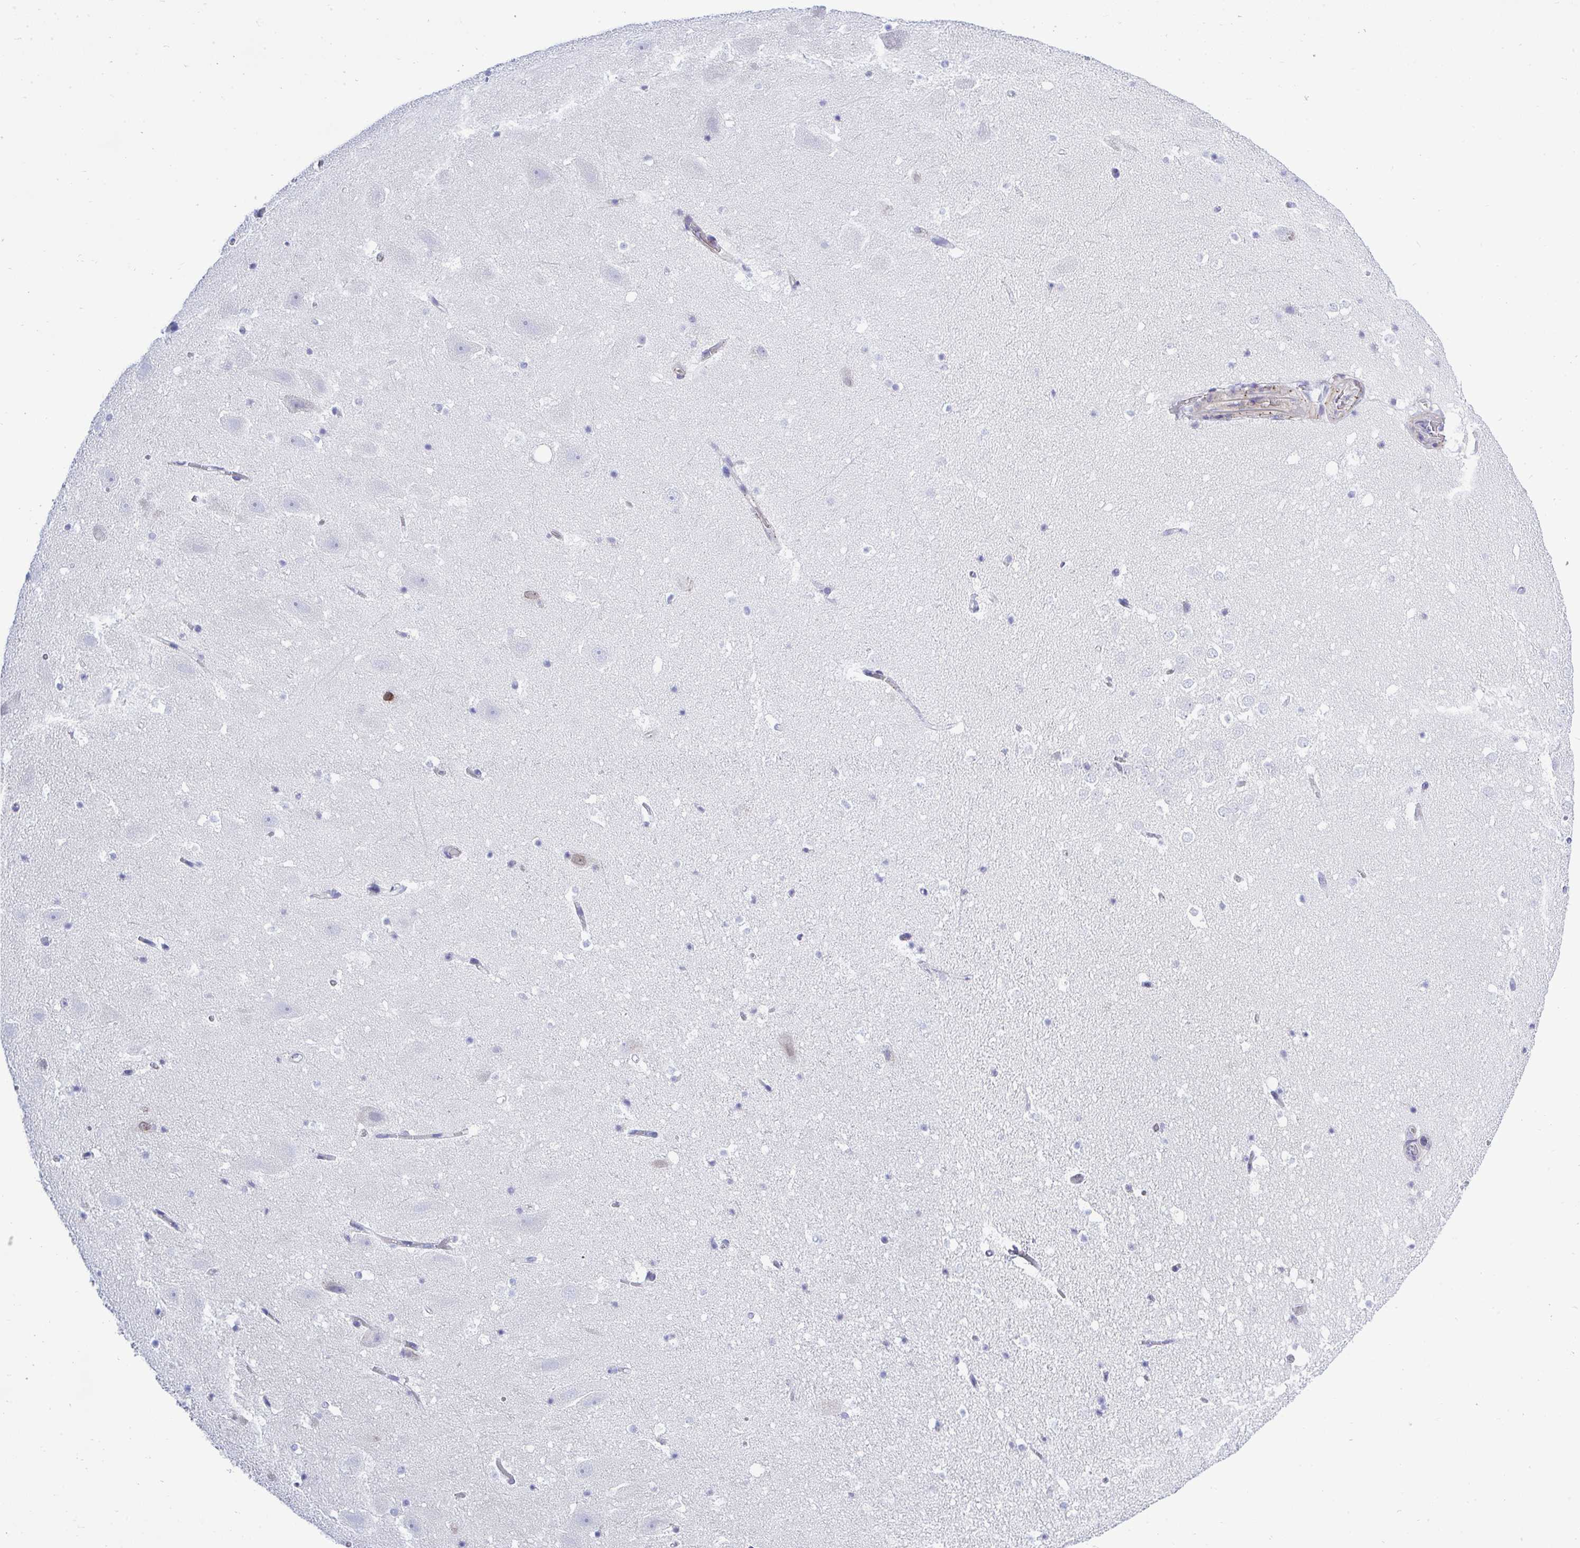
{"staining": {"intensity": "negative", "quantity": "none", "location": "none"}, "tissue": "hippocampus", "cell_type": "Glial cells", "image_type": "normal", "snomed": [{"axis": "morphology", "description": "Normal tissue, NOS"}, {"axis": "topography", "description": "Hippocampus"}], "caption": "IHC photomicrograph of normal hippocampus: hippocampus stained with DAB (3,3'-diaminobenzidine) shows no significant protein staining in glial cells.", "gene": "SLC25A51", "patient": {"sex": "female", "age": 42}}